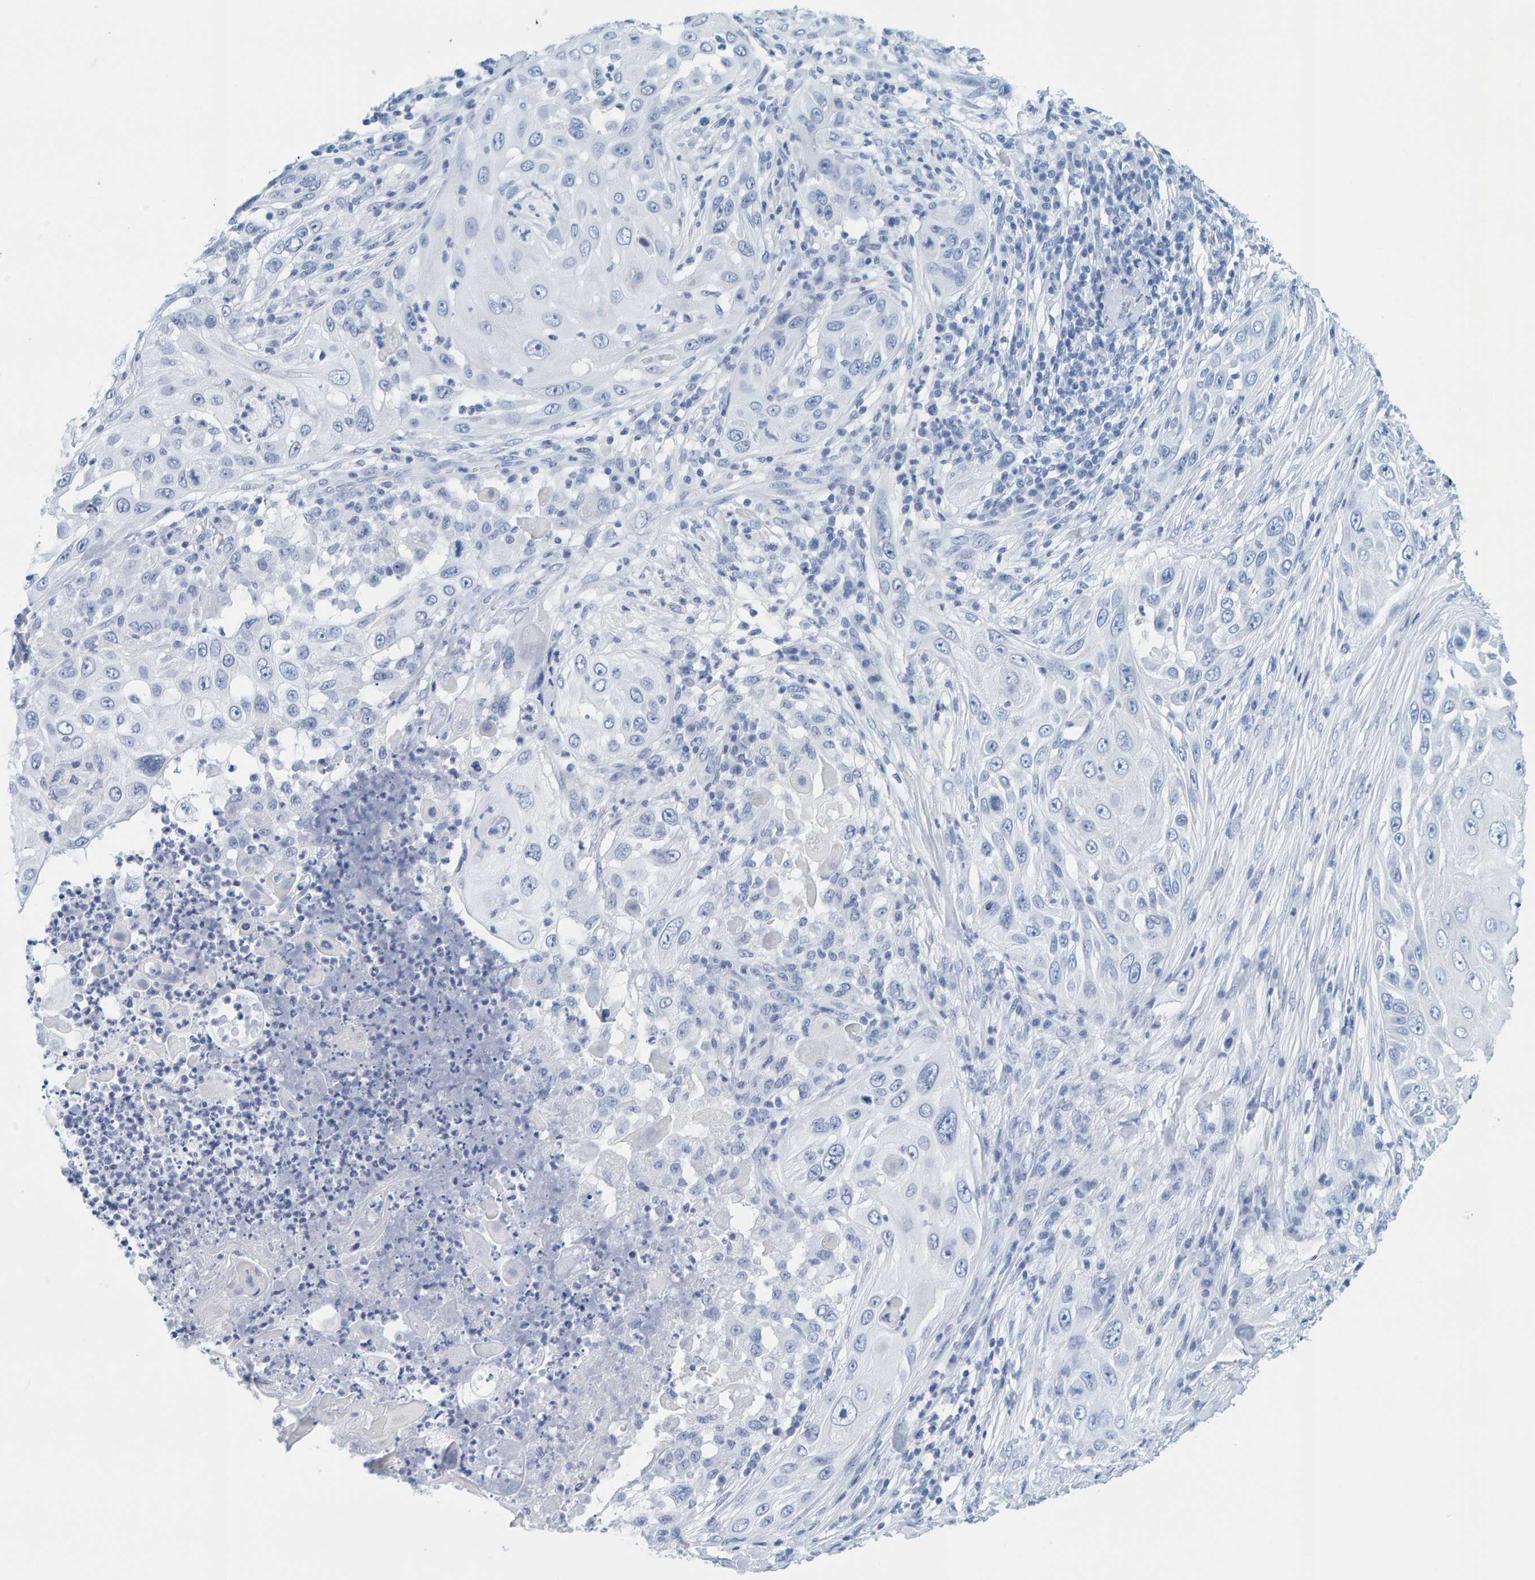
{"staining": {"intensity": "negative", "quantity": "none", "location": "none"}, "tissue": "skin cancer", "cell_type": "Tumor cells", "image_type": "cancer", "snomed": [{"axis": "morphology", "description": "Squamous cell carcinoma, NOS"}, {"axis": "topography", "description": "Skin"}], "caption": "This is an immunohistochemistry histopathology image of skin cancer (squamous cell carcinoma). There is no staining in tumor cells.", "gene": "SFTPC", "patient": {"sex": "female", "age": 44}}